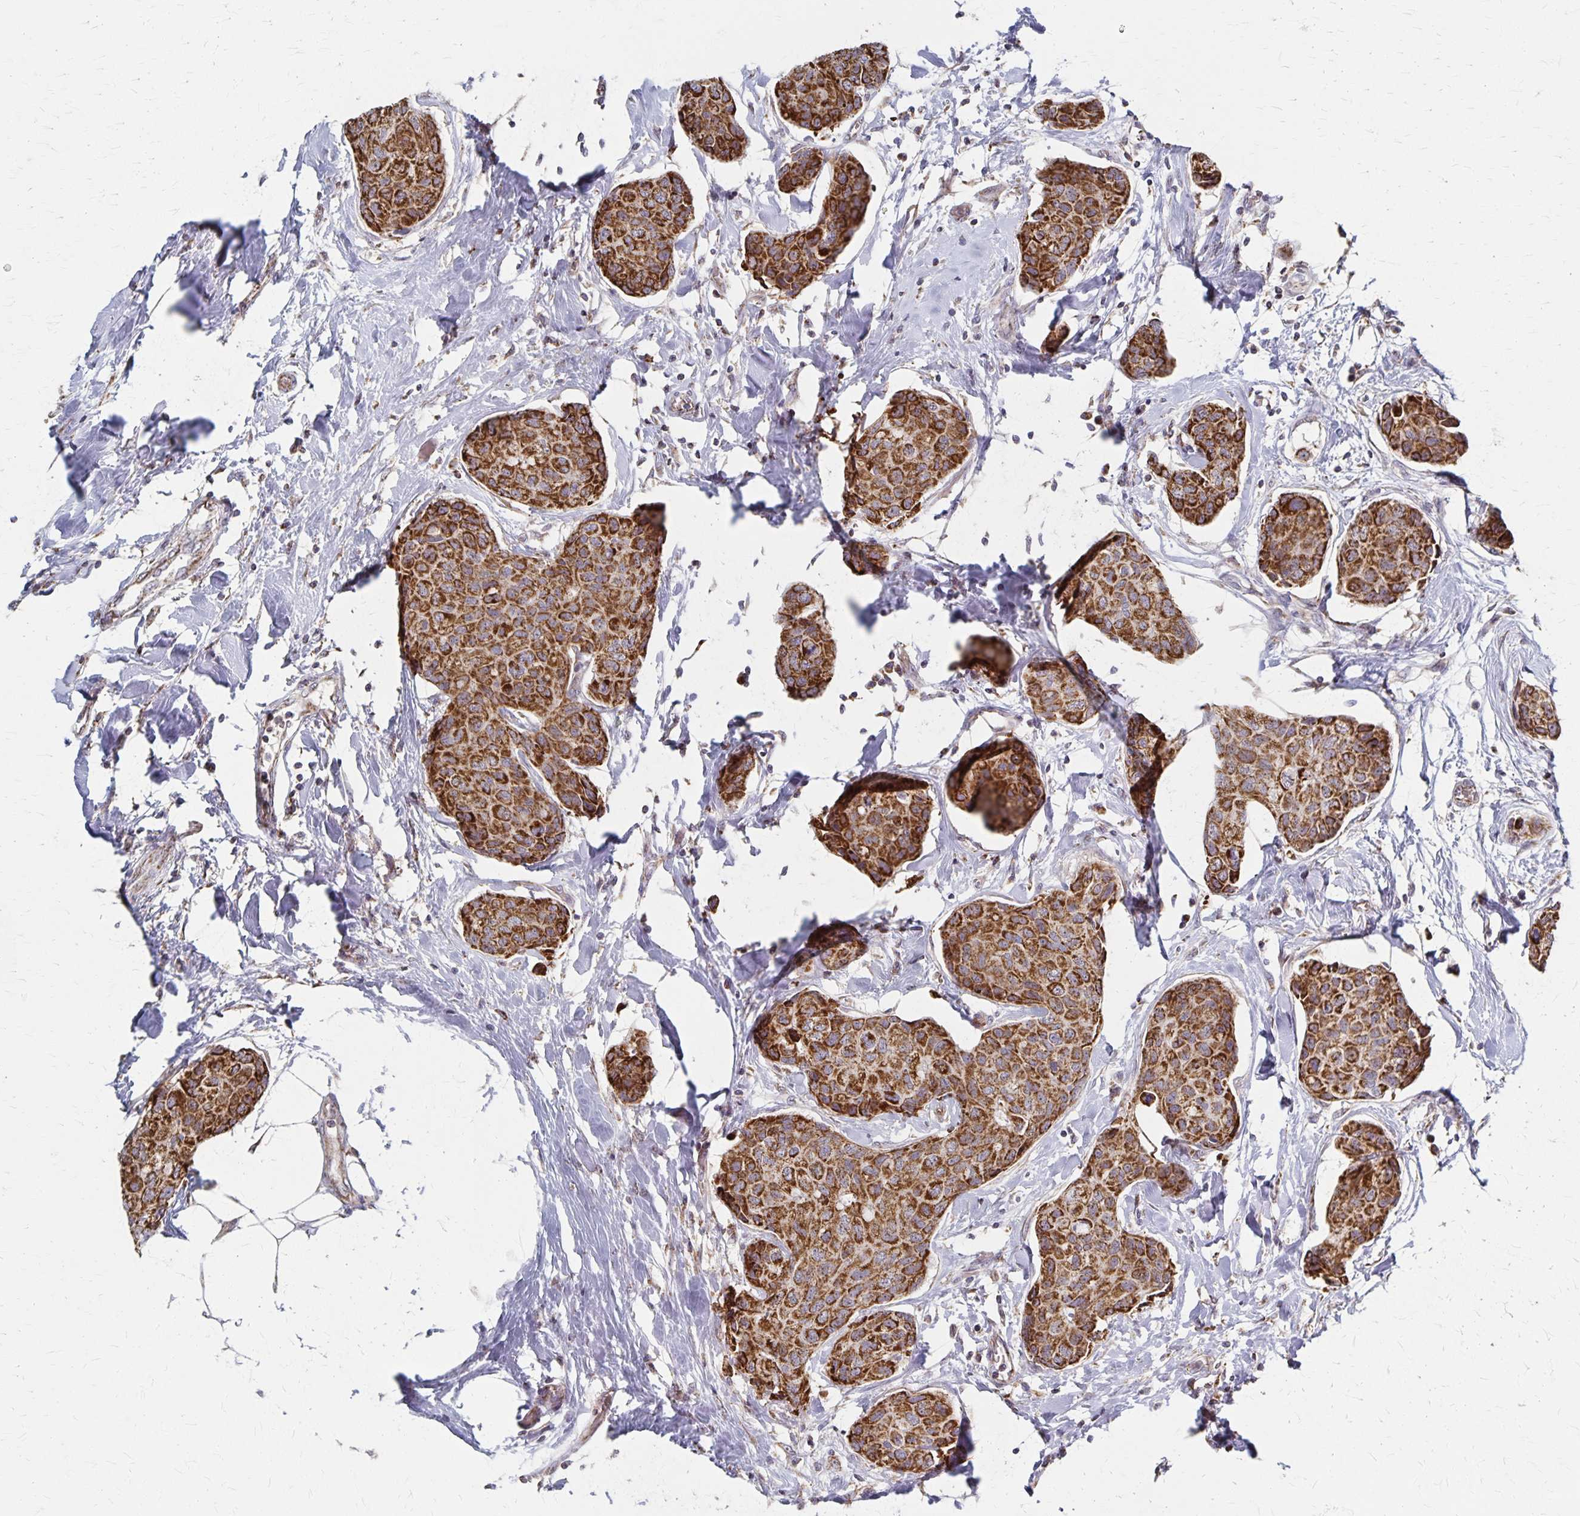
{"staining": {"intensity": "strong", "quantity": ">75%", "location": "cytoplasmic/membranous"}, "tissue": "breast cancer", "cell_type": "Tumor cells", "image_type": "cancer", "snomed": [{"axis": "morphology", "description": "Duct carcinoma"}, {"axis": "topography", "description": "Breast"}], "caption": "This image exhibits breast invasive ductal carcinoma stained with immunohistochemistry to label a protein in brown. The cytoplasmic/membranous of tumor cells show strong positivity for the protein. Nuclei are counter-stained blue.", "gene": "DYRK4", "patient": {"sex": "female", "age": 80}}